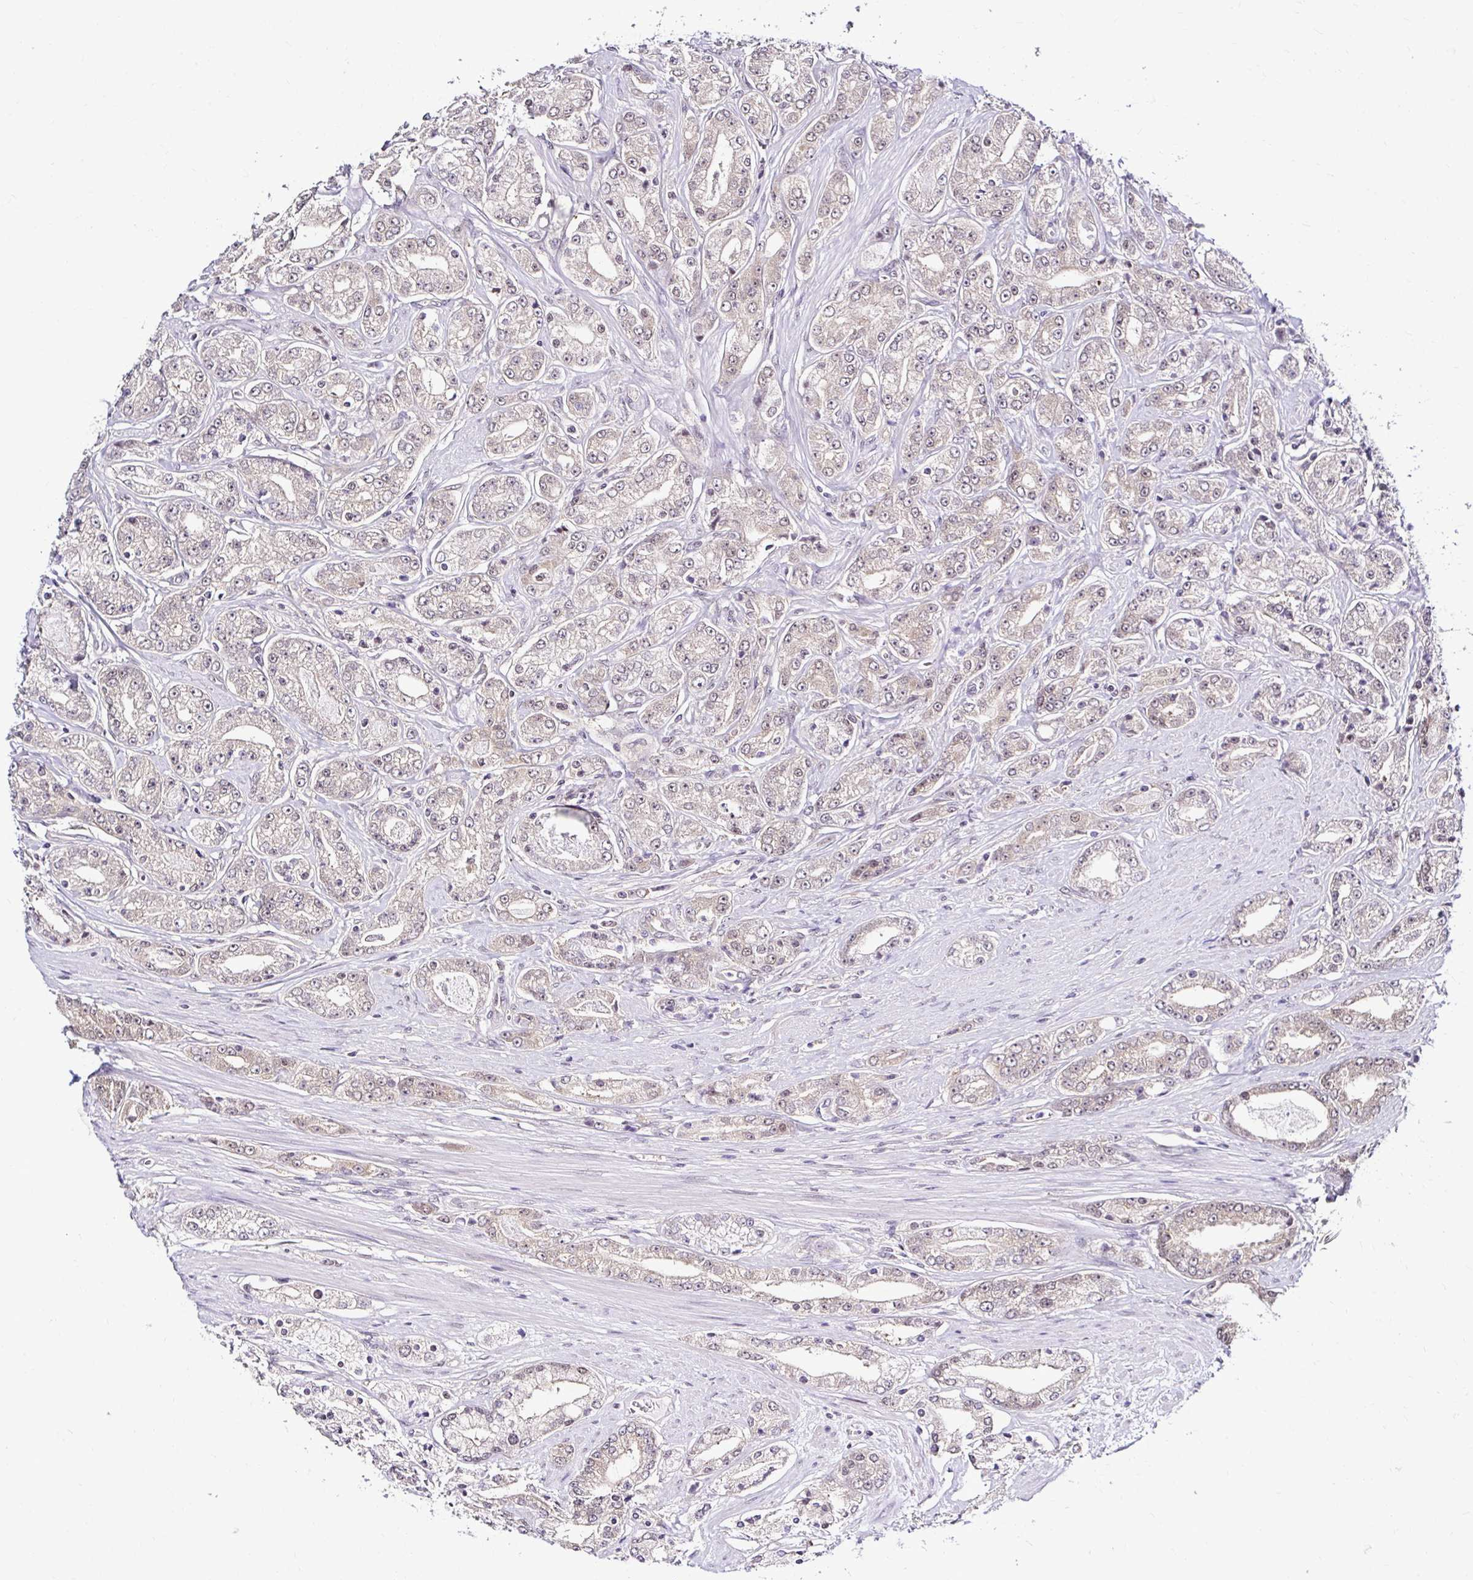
{"staining": {"intensity": "weak", "quantity": "25%-75%", "location": "nuclear"}, "tissue": "prostate cancer", "cell_type": "Tumor cells", "image_type": "cancer", "snomed": [{"axis": "morphology", "description": "Adenocarcinoma, High grade"}, {"axis": "topography", "description": "Prostate"}], "caption": "There is low levels of weak nuclear expression in tumor cells of adenocarcinoma (high-grade) (prostate), as demonstrated by immunohistochemical staining (brown color).", "gene": "PSMD3", "patient": {"sex": "male", "age": 66}}